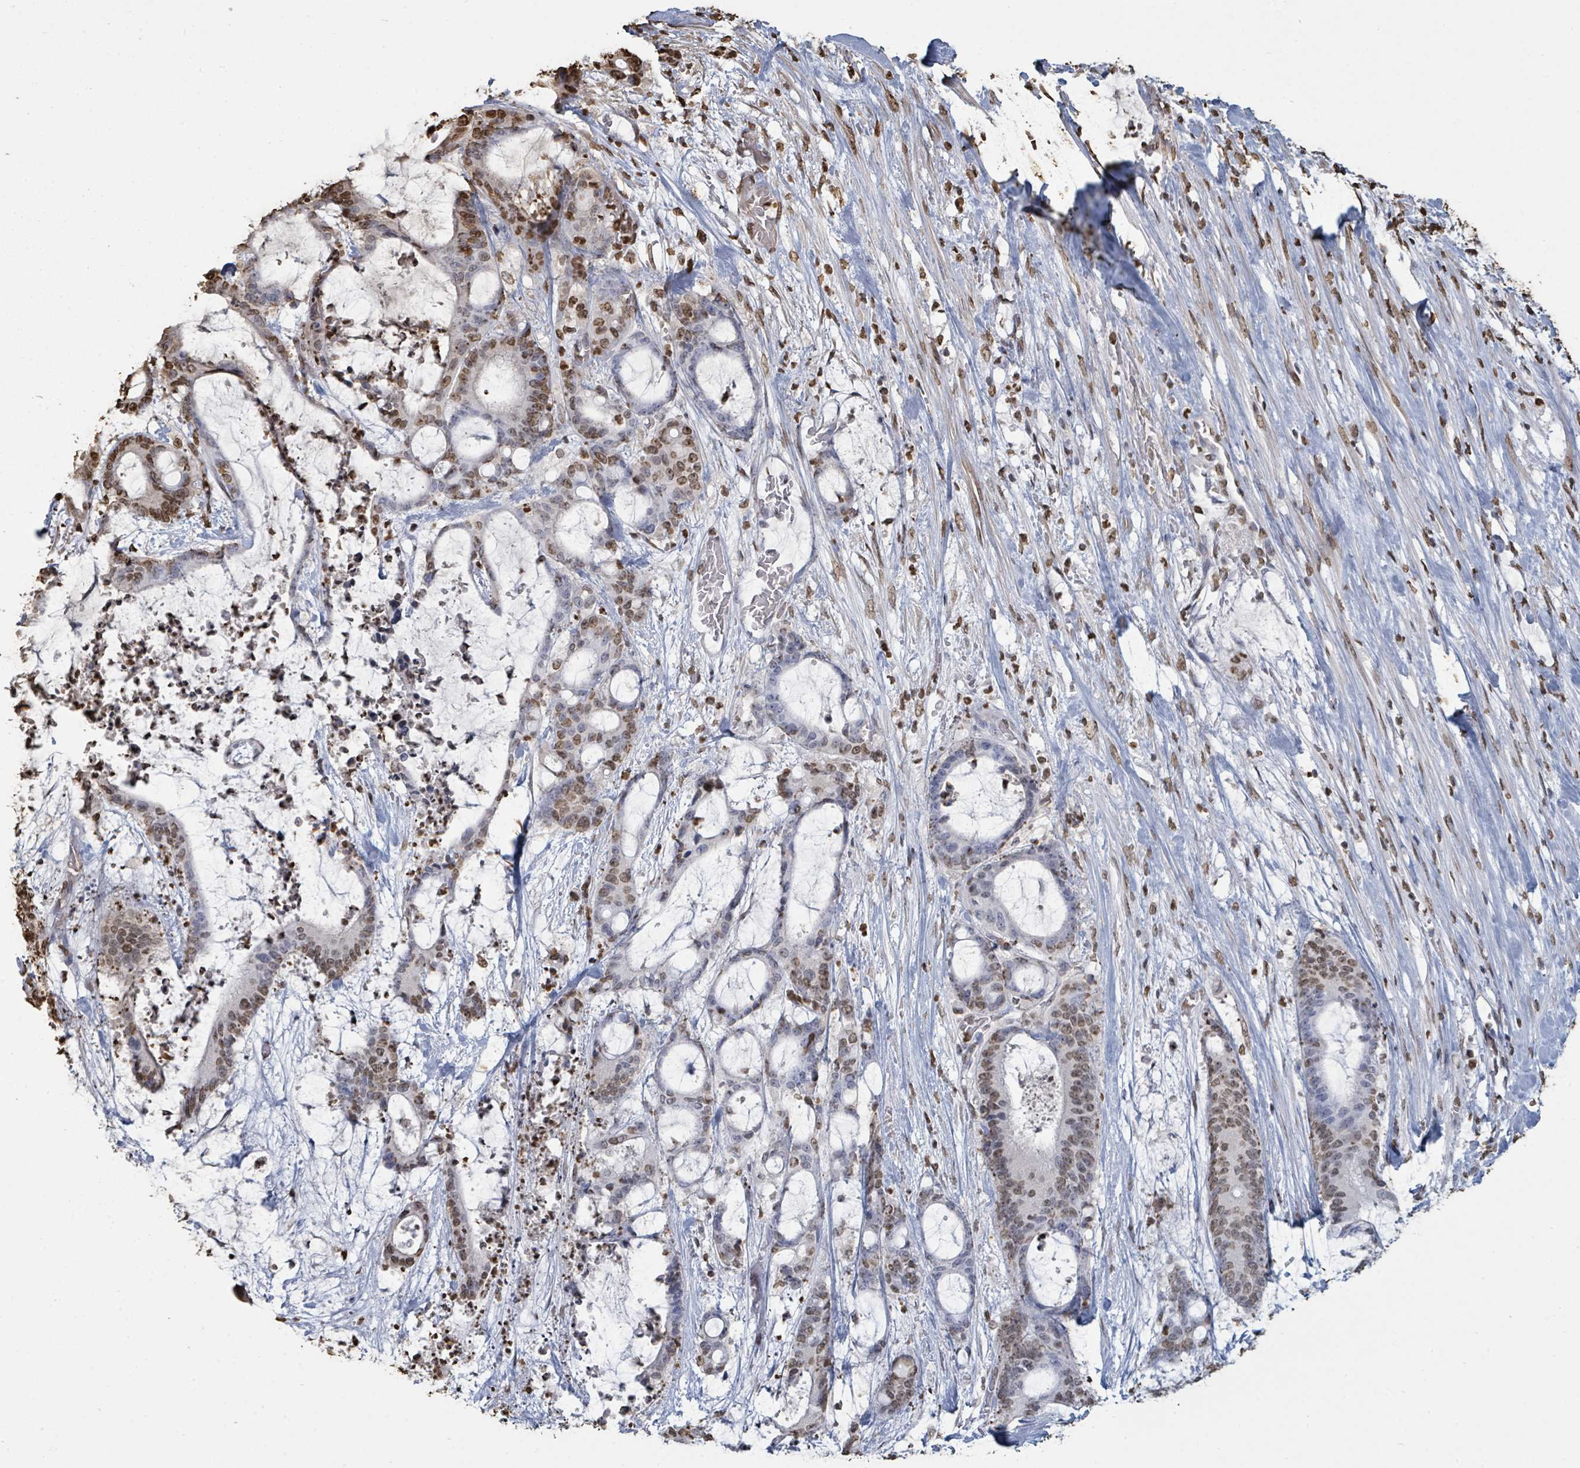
{"staining": {"intensity": "moderate", "quantity": "25%-75%", "location": "nuclear"}, "tissue": "liver cancer", "cell_type": "Tumor cells", "image_type": "cancer", "snomed": [{"axis": "morphology", "description": "Normal tissue, NOS"}, {"axis": "morphology", "description": "Cholangiocarcinoma"}, {"axis": "topography", "description": "Liver"}, {"axis": "topography", "description": "Peripheral nerve tissue"}], "caption": "Tumor cells exhibit moderate nuclear positivity in approximately 25%-75% of cells in cholangiocarcinoma (liver). Using DAB (3,3'-diaminobenzidine) (brown) and hematoxylin (blue) stains, captured at high magnification using brightfield microscopy.", "gene": "MRPS12", "patient": {"sex": "female", "age": 73}}